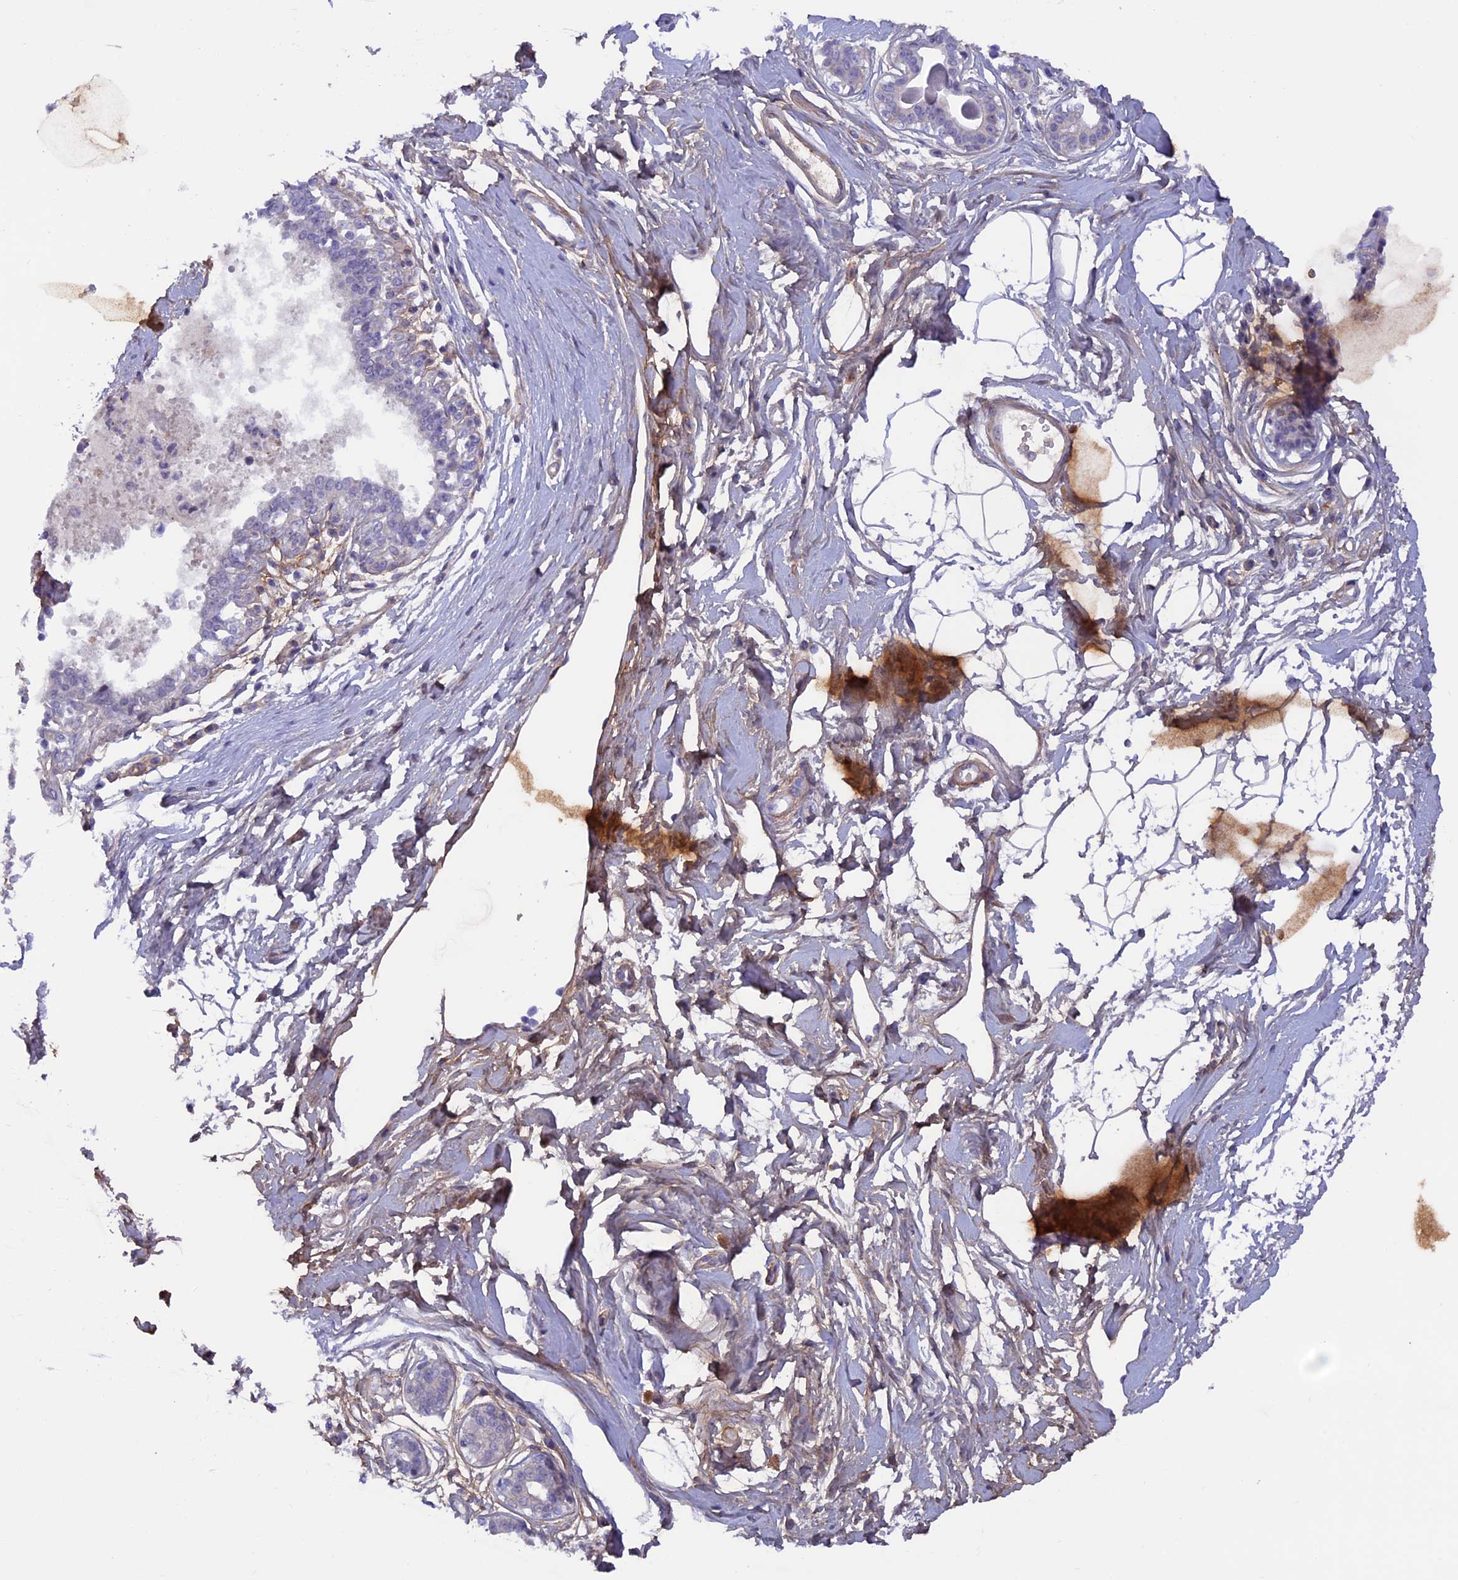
{"staining": {"intensity": "negative", "quantity": "none", "location": "none"}, "tissue": "breast", "cell_type": "Adipocytes", "image_type": "normal", "snomed": [{"axis": "morphology", "description": "Normal tissue, NOS"}, {"axis": "topography", "description": "Breast"}], "caption": "Histopathology image shows no significant protein positivity in adipocytes of unremarkable breast.", "gene": "COL4A3", "patient": {"sex": "female", "age": 45}}